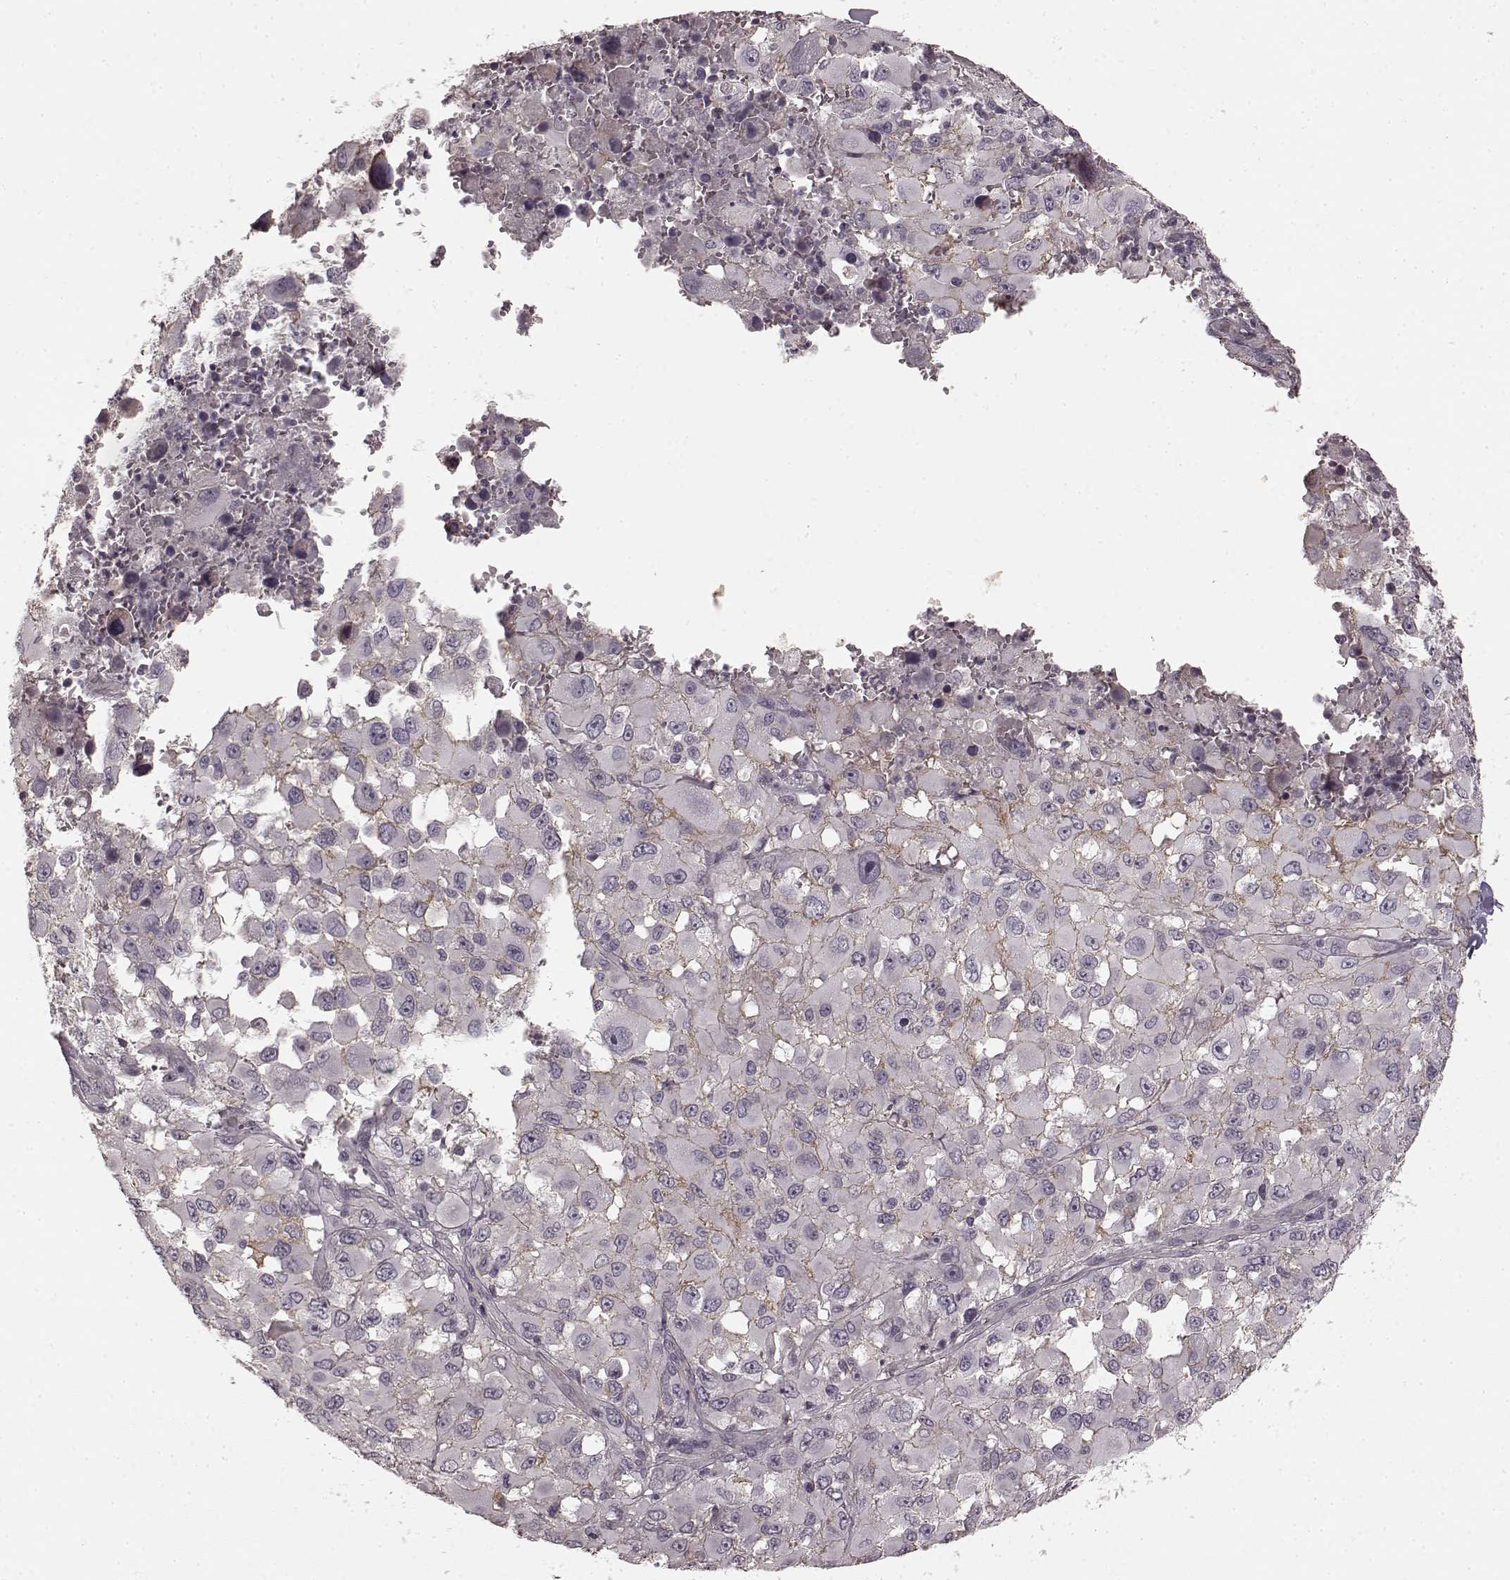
{"staining": {"intensity": "negative", "quantity": "none", "location": "none"}, "tissue": "melanoma", "cell_type": "Tumor cells", "image_type": "cancer", "snomed": [{"axis": "morphology", "description": "Malignant melanoma, Metastatic site"}, {"axis": "topography", "description": "Lymph node"}], "caption": "DAB immunohistochemical staining of malignant melanoma (metastatic site) displays no significant expression in tumor cells.", "gene": "PRKCE", "patient": {"sex": "male", "age": 50}}